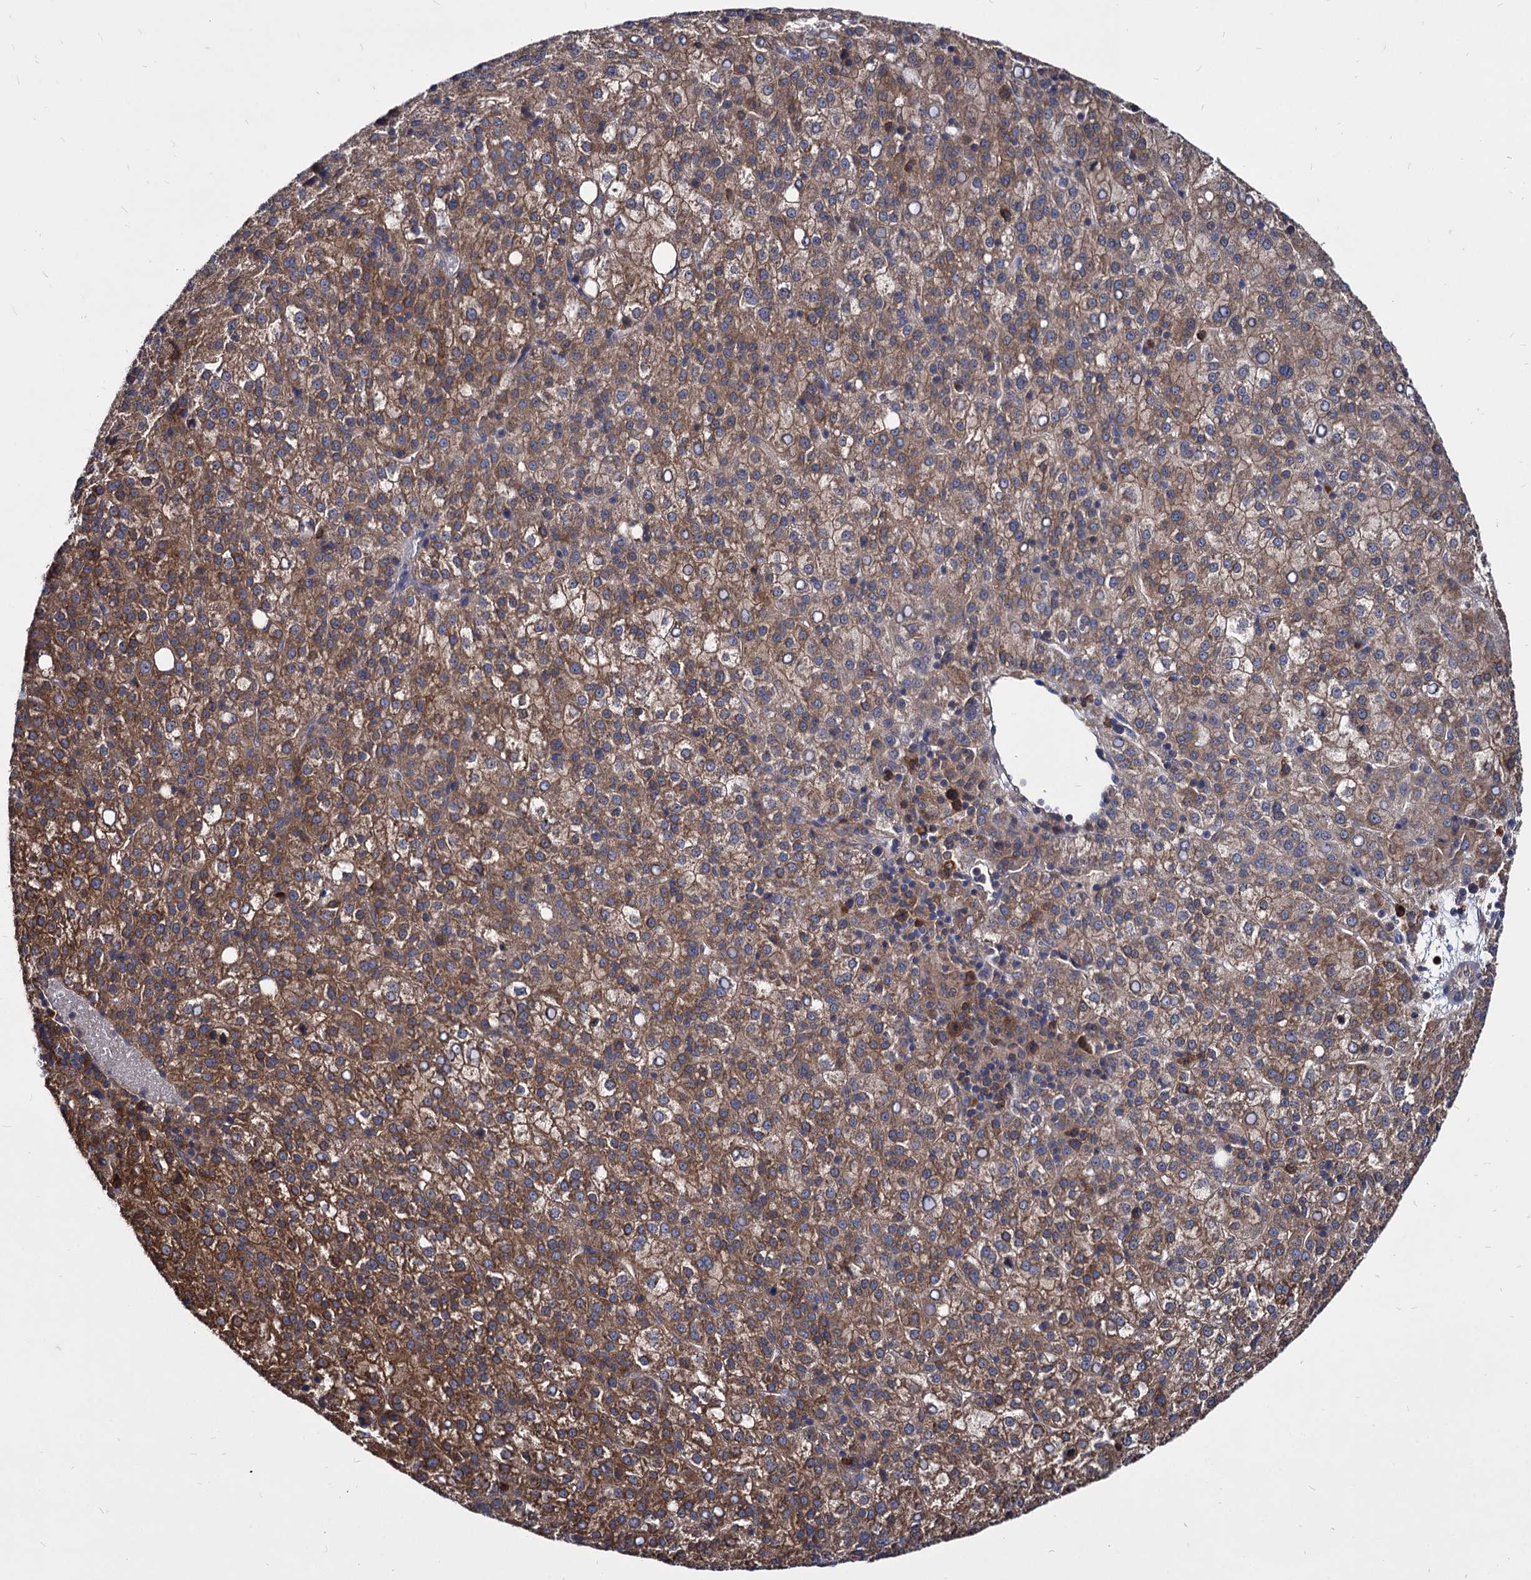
{"staining": {"intensity": "moderate", "quantity": ">75%", "location": "cytoplasmic/membranous"}, "tissue": "liver cancer", "cell_type": "Tumor cells", "image_type": "cancer", "snomed": [{"axis": "morphology", "description": "Carcinoma, Hepatocellular, NOS"}, {"axis": "topography", "description": "Liver"}], "caption": "Moderate cytoplasmic/membranous protein positivity is present in about >75% of tumor cells in hepatocellular carcinoma (liver).", "gene": "NME1", "patient": {"sex": "female", "age": 58}}